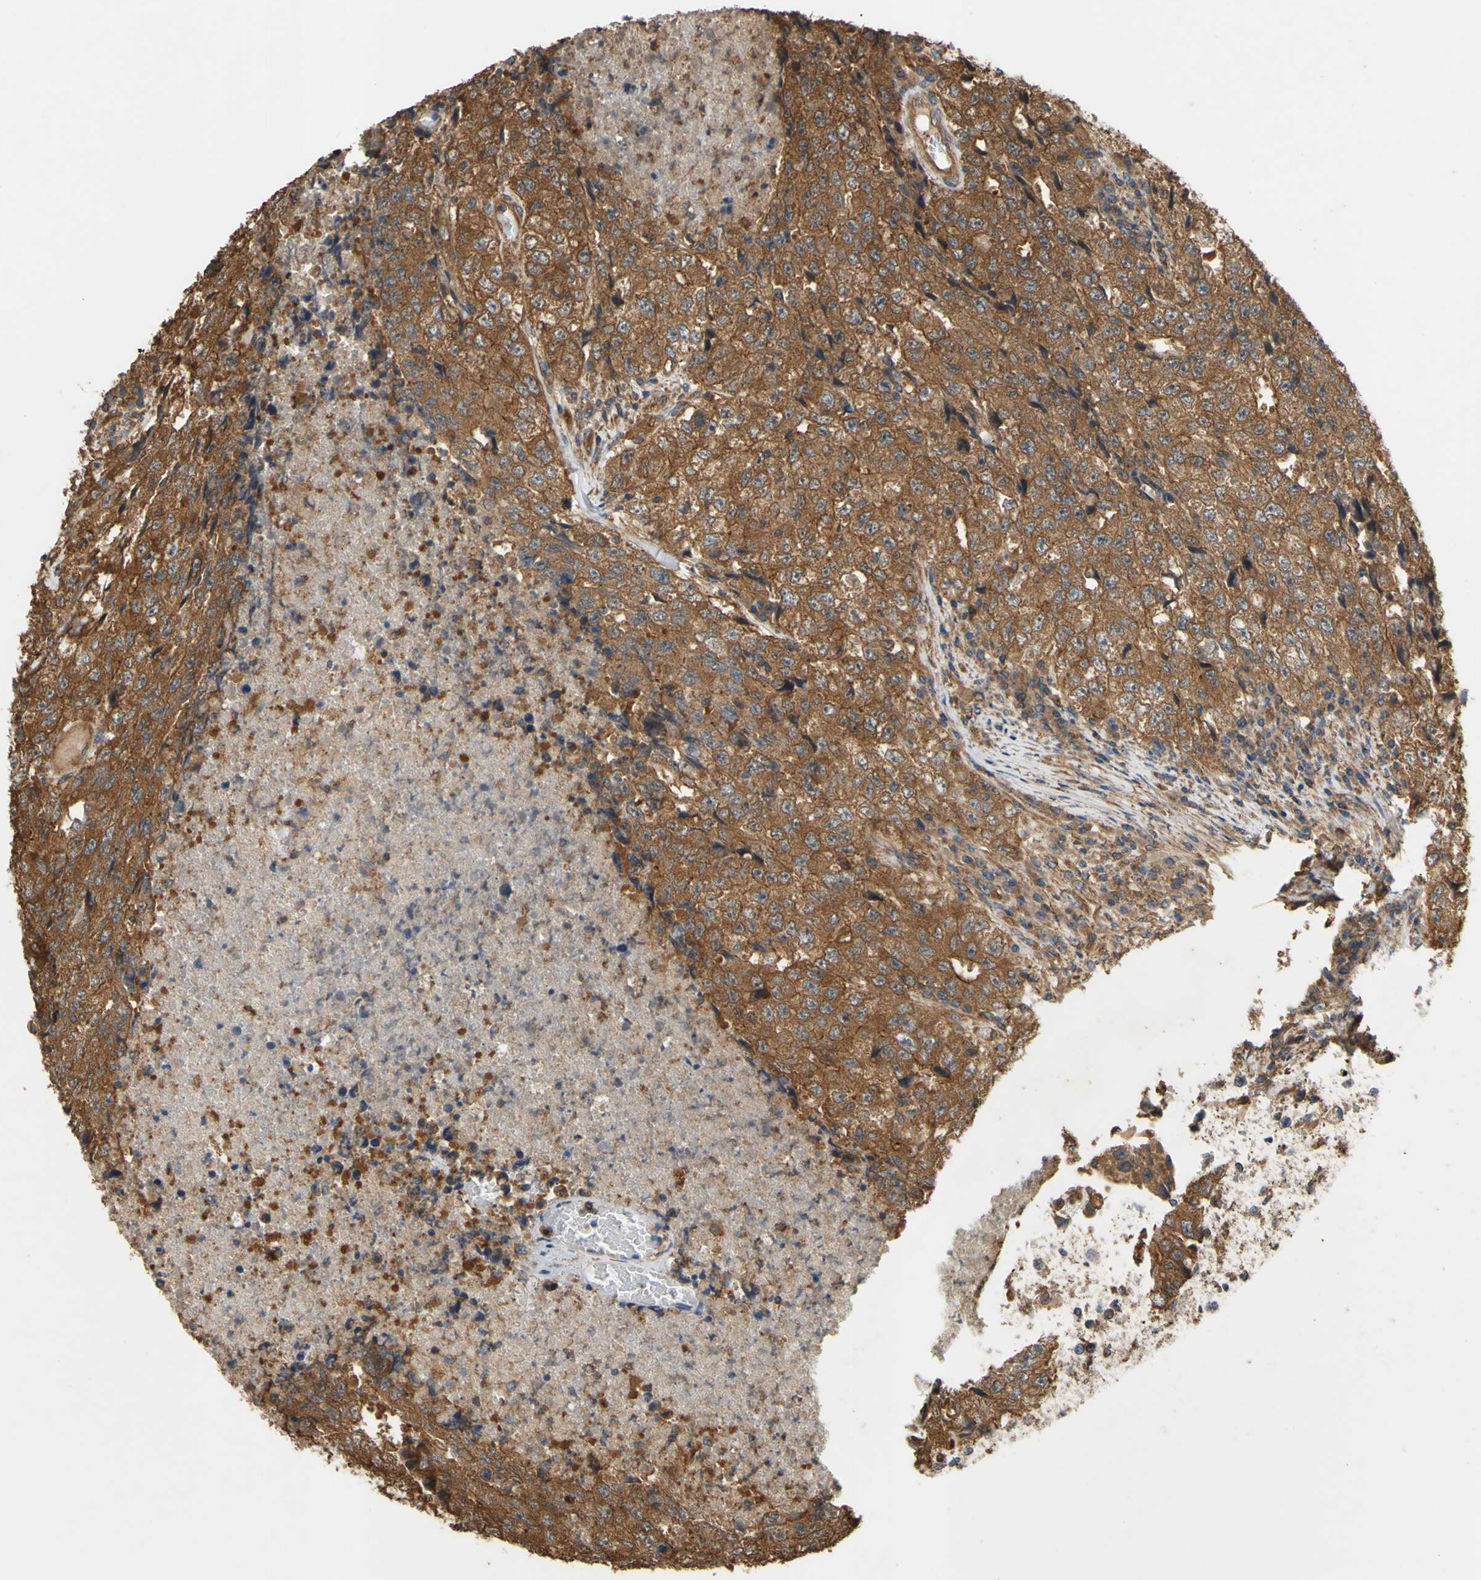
{"staining": {"intensity": "strong", "quantity": ">75%", "location": "cytoplasmic/membranous"}, "tissue": "testis cancer", "cell_type": "Tumor cells", "image_type": "cancer", "snomed": [{"axis": "morphology", "description": "Necrosis, NOS"}, {"axis": "morphology", "description": "Carcinoma, Embryonal, NOS"}, {"axis": "topography", "description": "Testis"}], "caption": "Strong cytoplasmic/membranous expression for a protein is appreciated in about >75% of tumor cells of testis cancer (embryonal carcinoma) using immunohistochemistry (IHC).", "gene": "CTTN", "patient": {"sex": "male", "age": 19}}